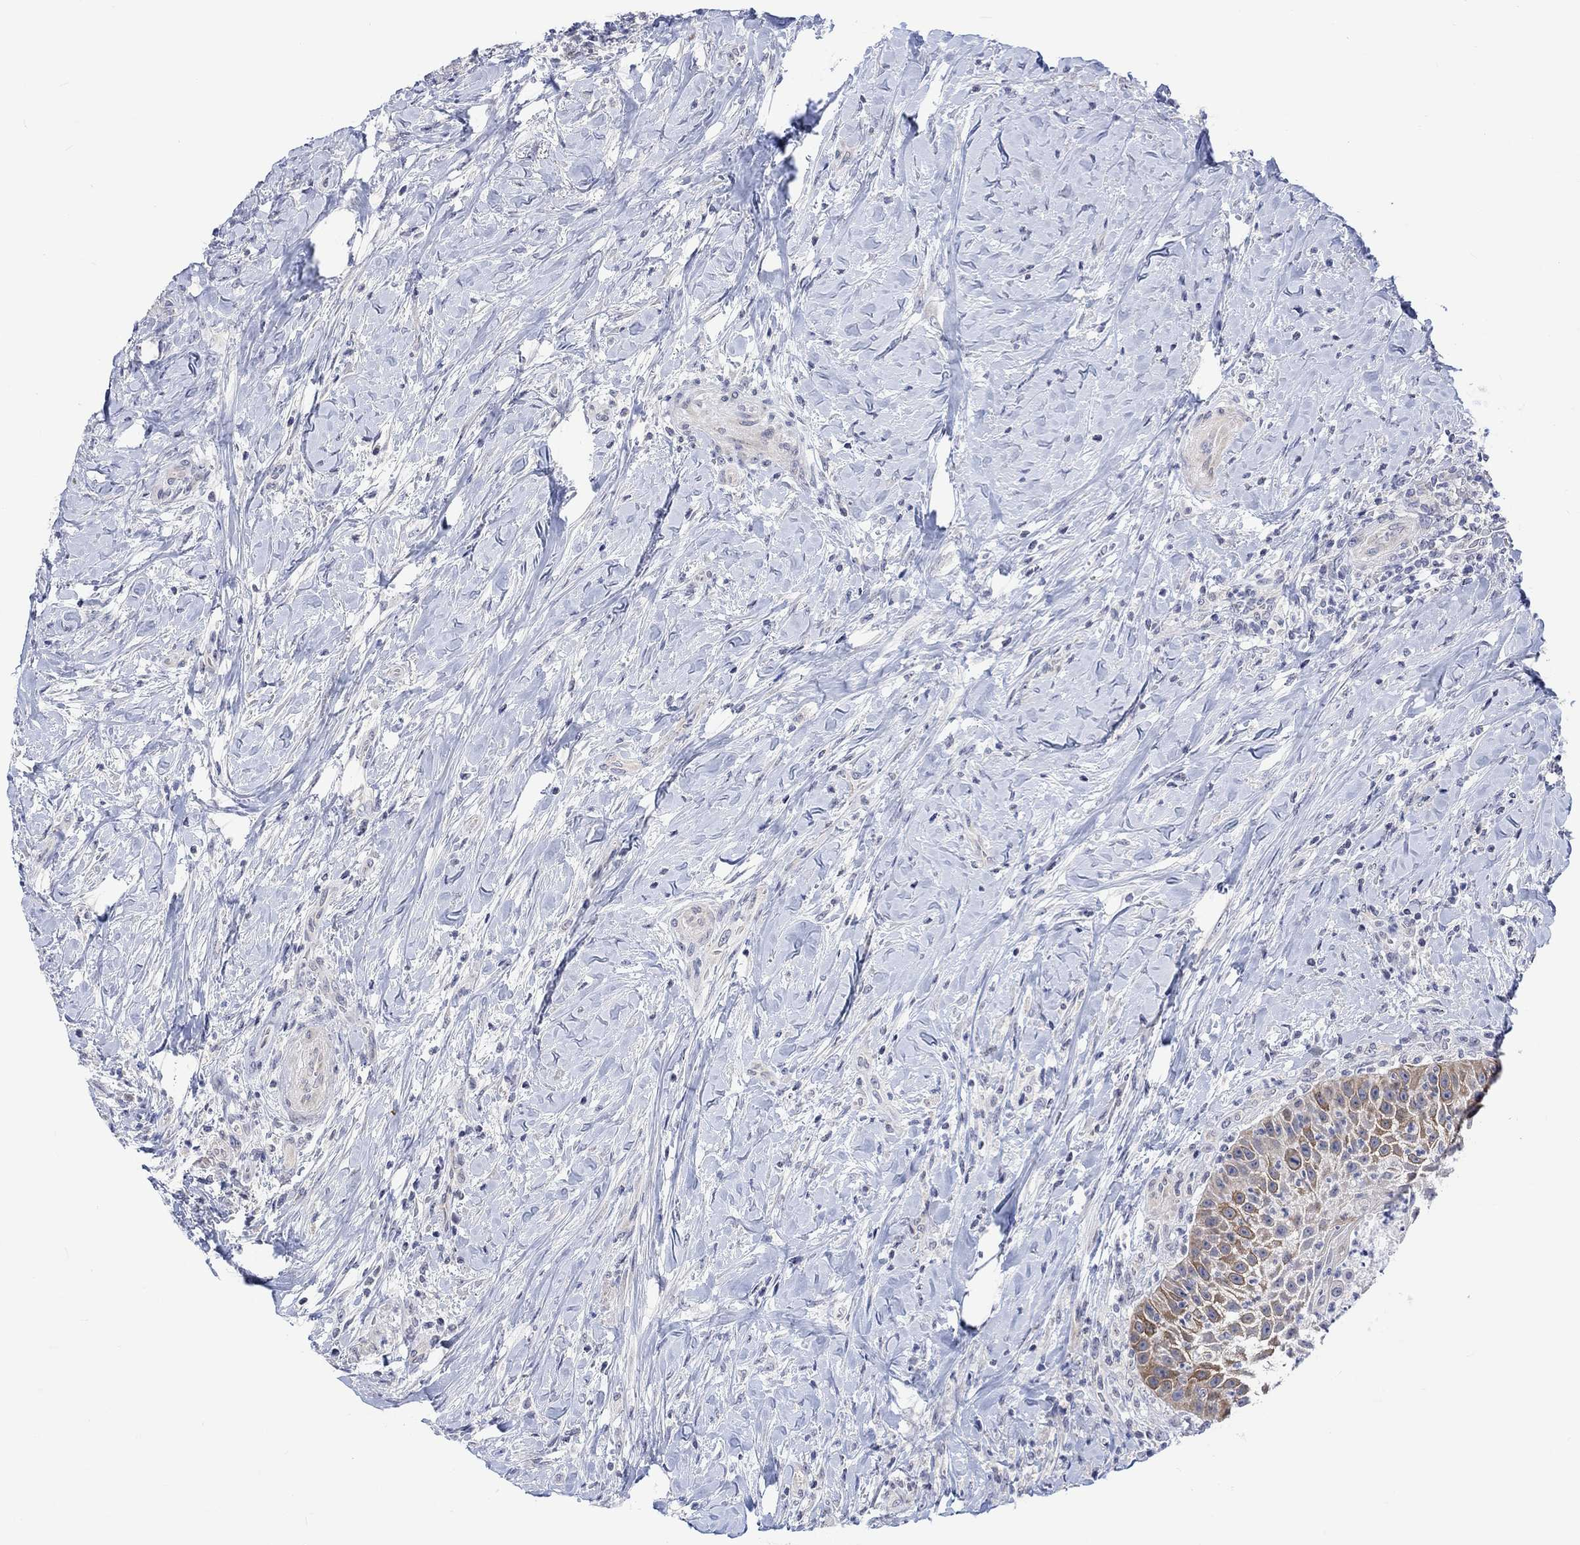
{"staining": {"intensity": "moderate", "quantity": "25%-75%", "location": "cytoplasmic/membranous"}, "tissue": "head and neck cancer", "cell_type": "Tumor cells", "image_type": "cancer", "snomed": [{"axis": "morphology", "description": "Squamous cell carcinoma, NOS"}, {"axis": "topography", "description": "Head-Neck"}], "caption": "Approximately 25%-75% of tumor cells in head and neck cancer demonstrate moderate cytoplasmic/membranous protein staining as visualized by brown immunohistochemical staining.", "gene": "DCX", "patient": {"sex": "male", "age": 69}}